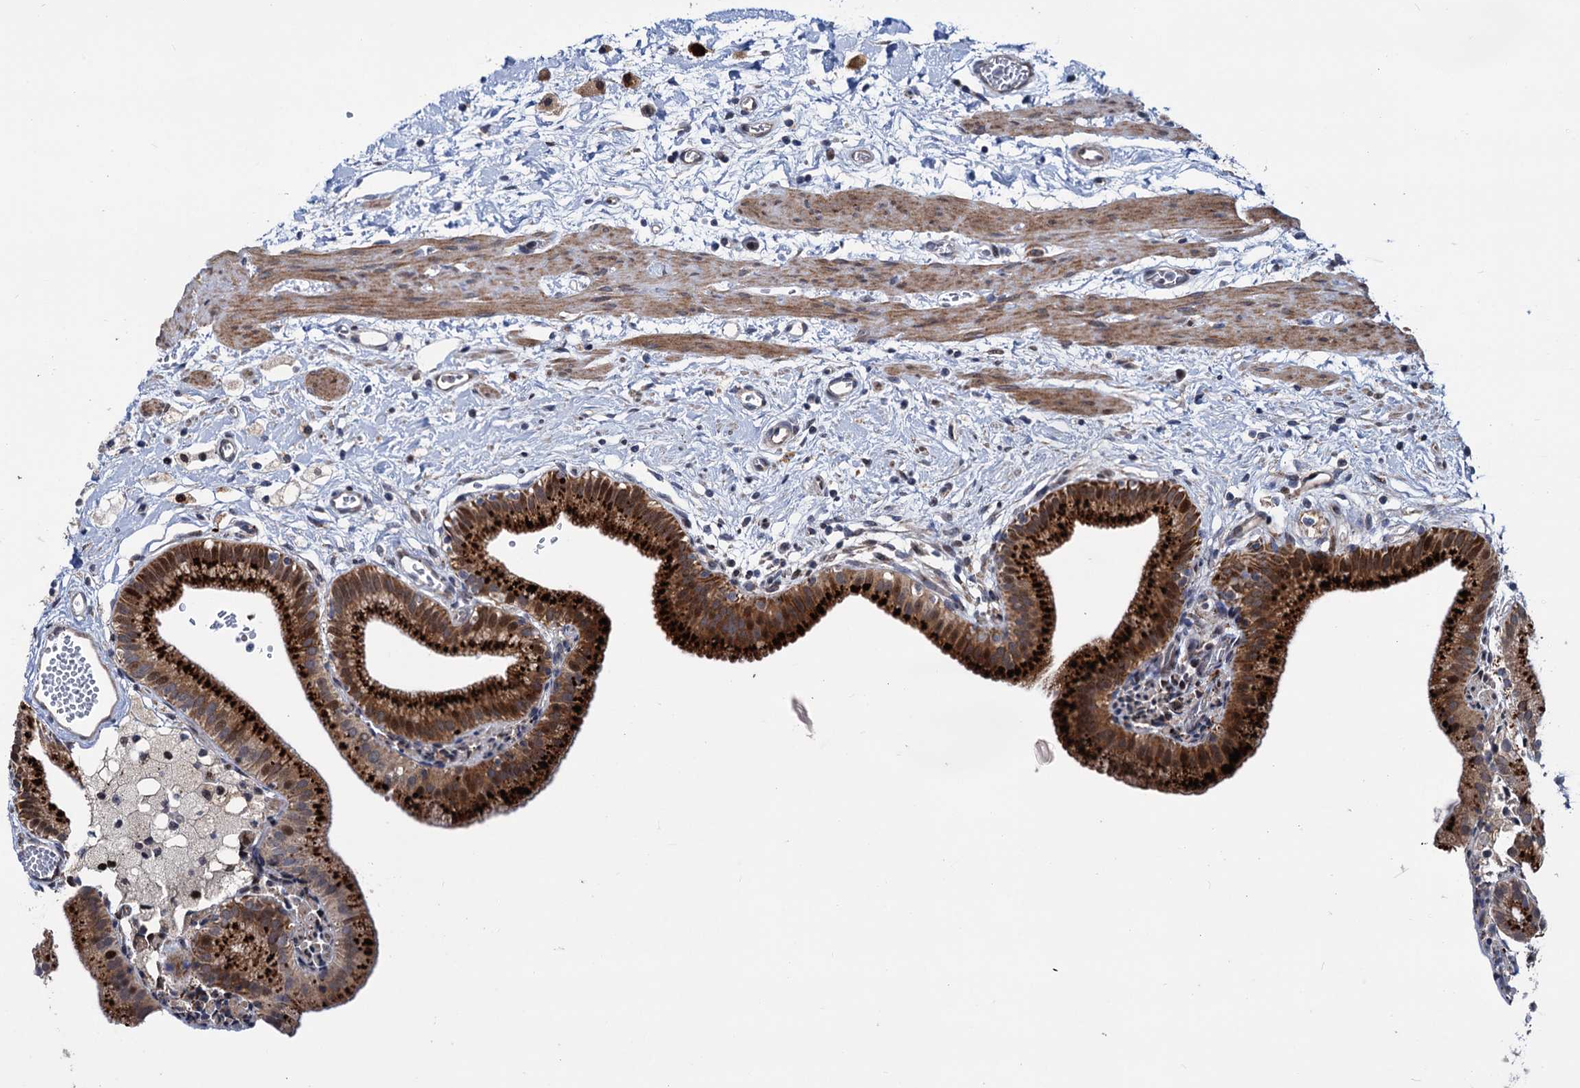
{"staining": {"intensity": "strong", "quantity": ">75%", "location": "cytoplasmic/membranous"}, "tissue": "gallbladder", "cell_type": "Glandular cells", "image_type": "normal", "snomed": [{"axis": "morphology", "description": "Normal tissue, NOS"}, {"axis": "topography", "description": "Gallbladder"}], "caption": "Gallbladder stained with a protein marker exhibits strong staining in glandular cells.", "gene": "UBR1", "patient": {"sex": "male", "age": 55}}